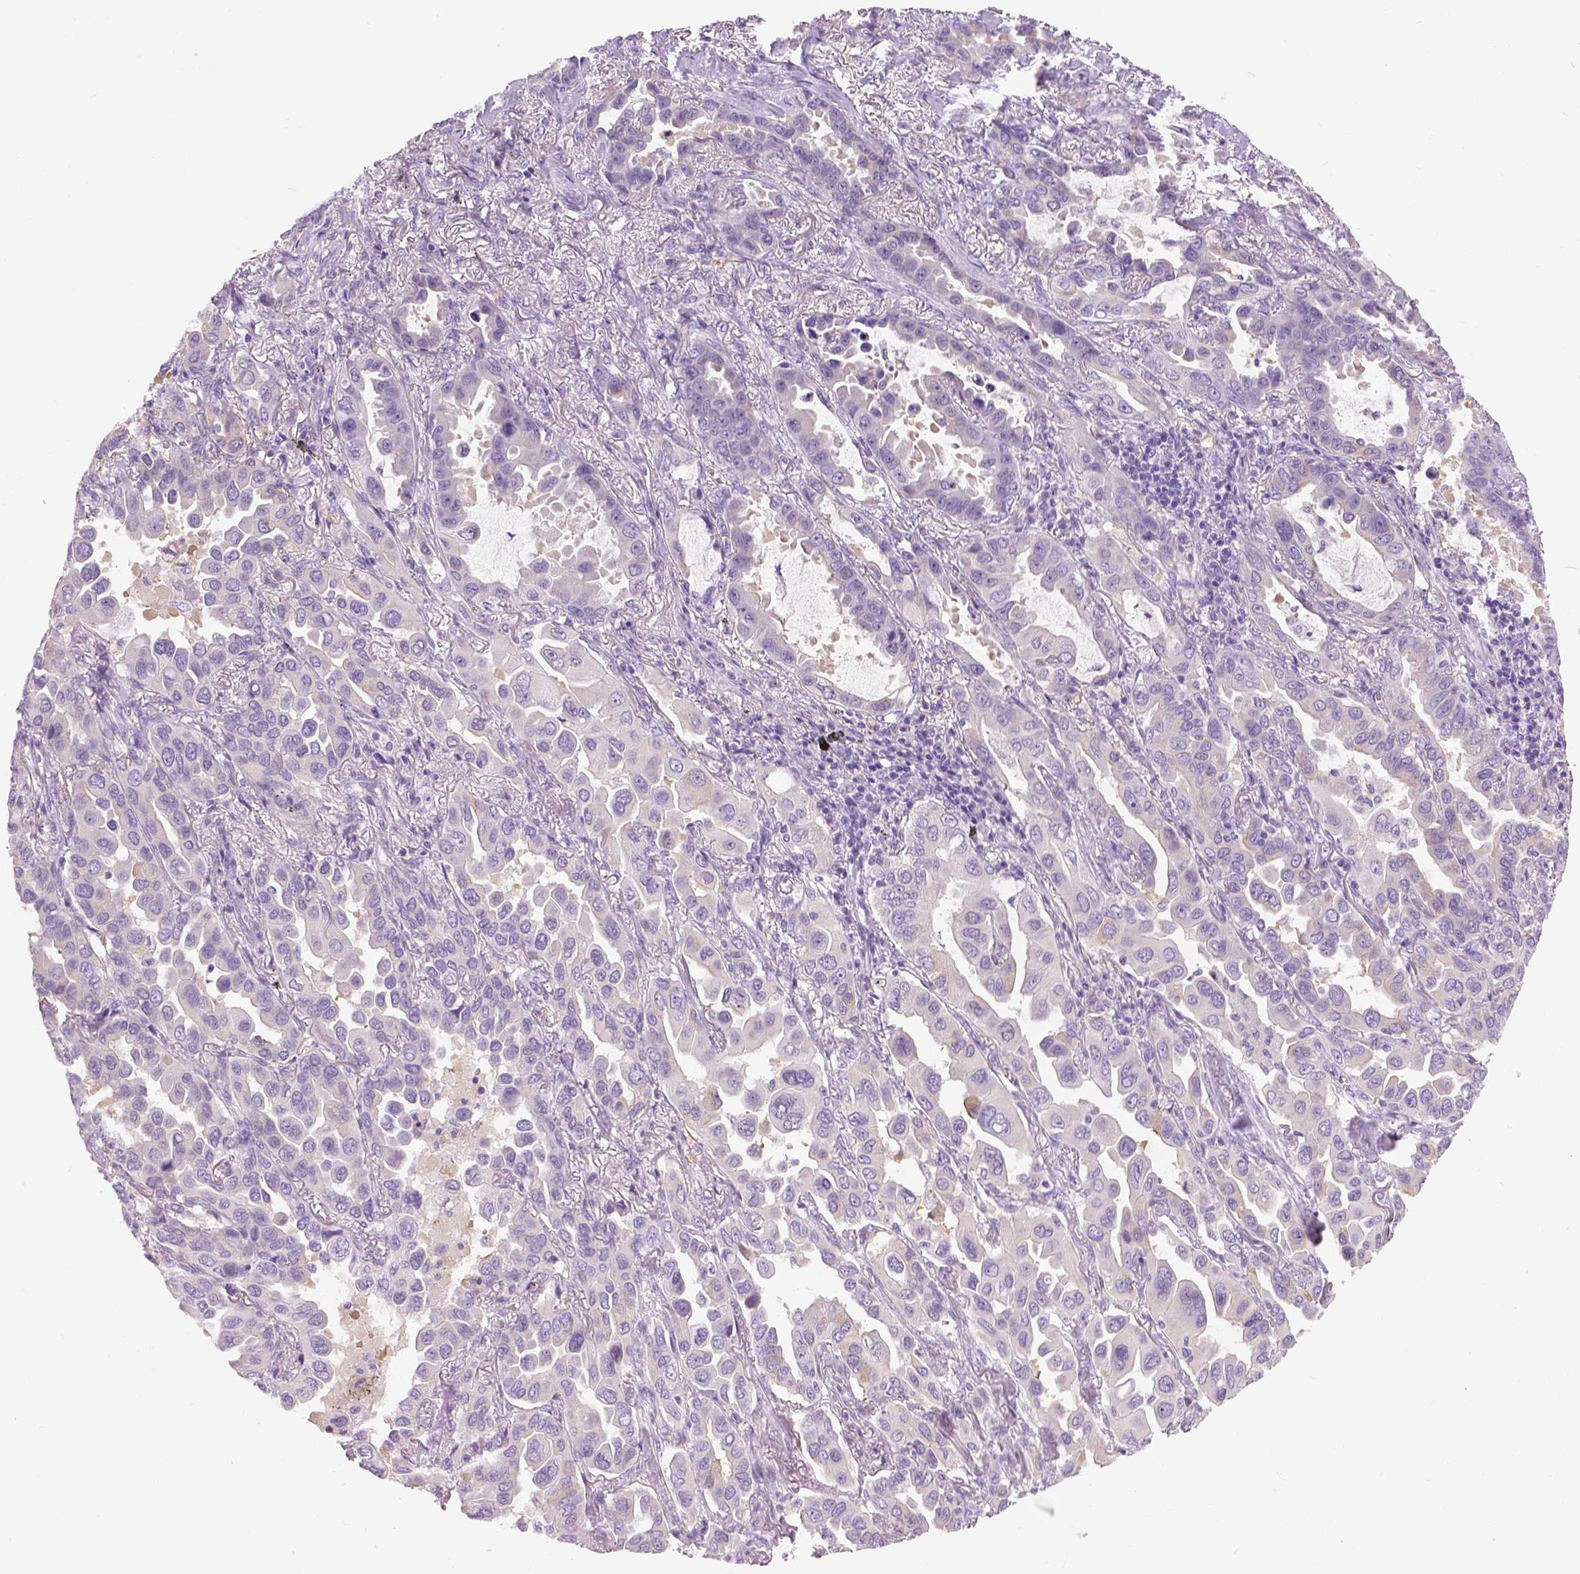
{"staining": {"intensity": "negative", "quantity": "none", "location": "none"}, "tissue": "lung cancer", "cell_type": "Tumor cells", "image_type": "cancer", "snomed": [{"axis": "morphology", "description": "Adenocarcinoma, NOS"}, {"axis": "topography", "description": "Lung"}], "caption": "Micrograph shows no significant protein staining in tumor cells of lung adenocarcinoma.", "gene": "TP53TG5", "patient": {"sex": "male", "age": 64}}